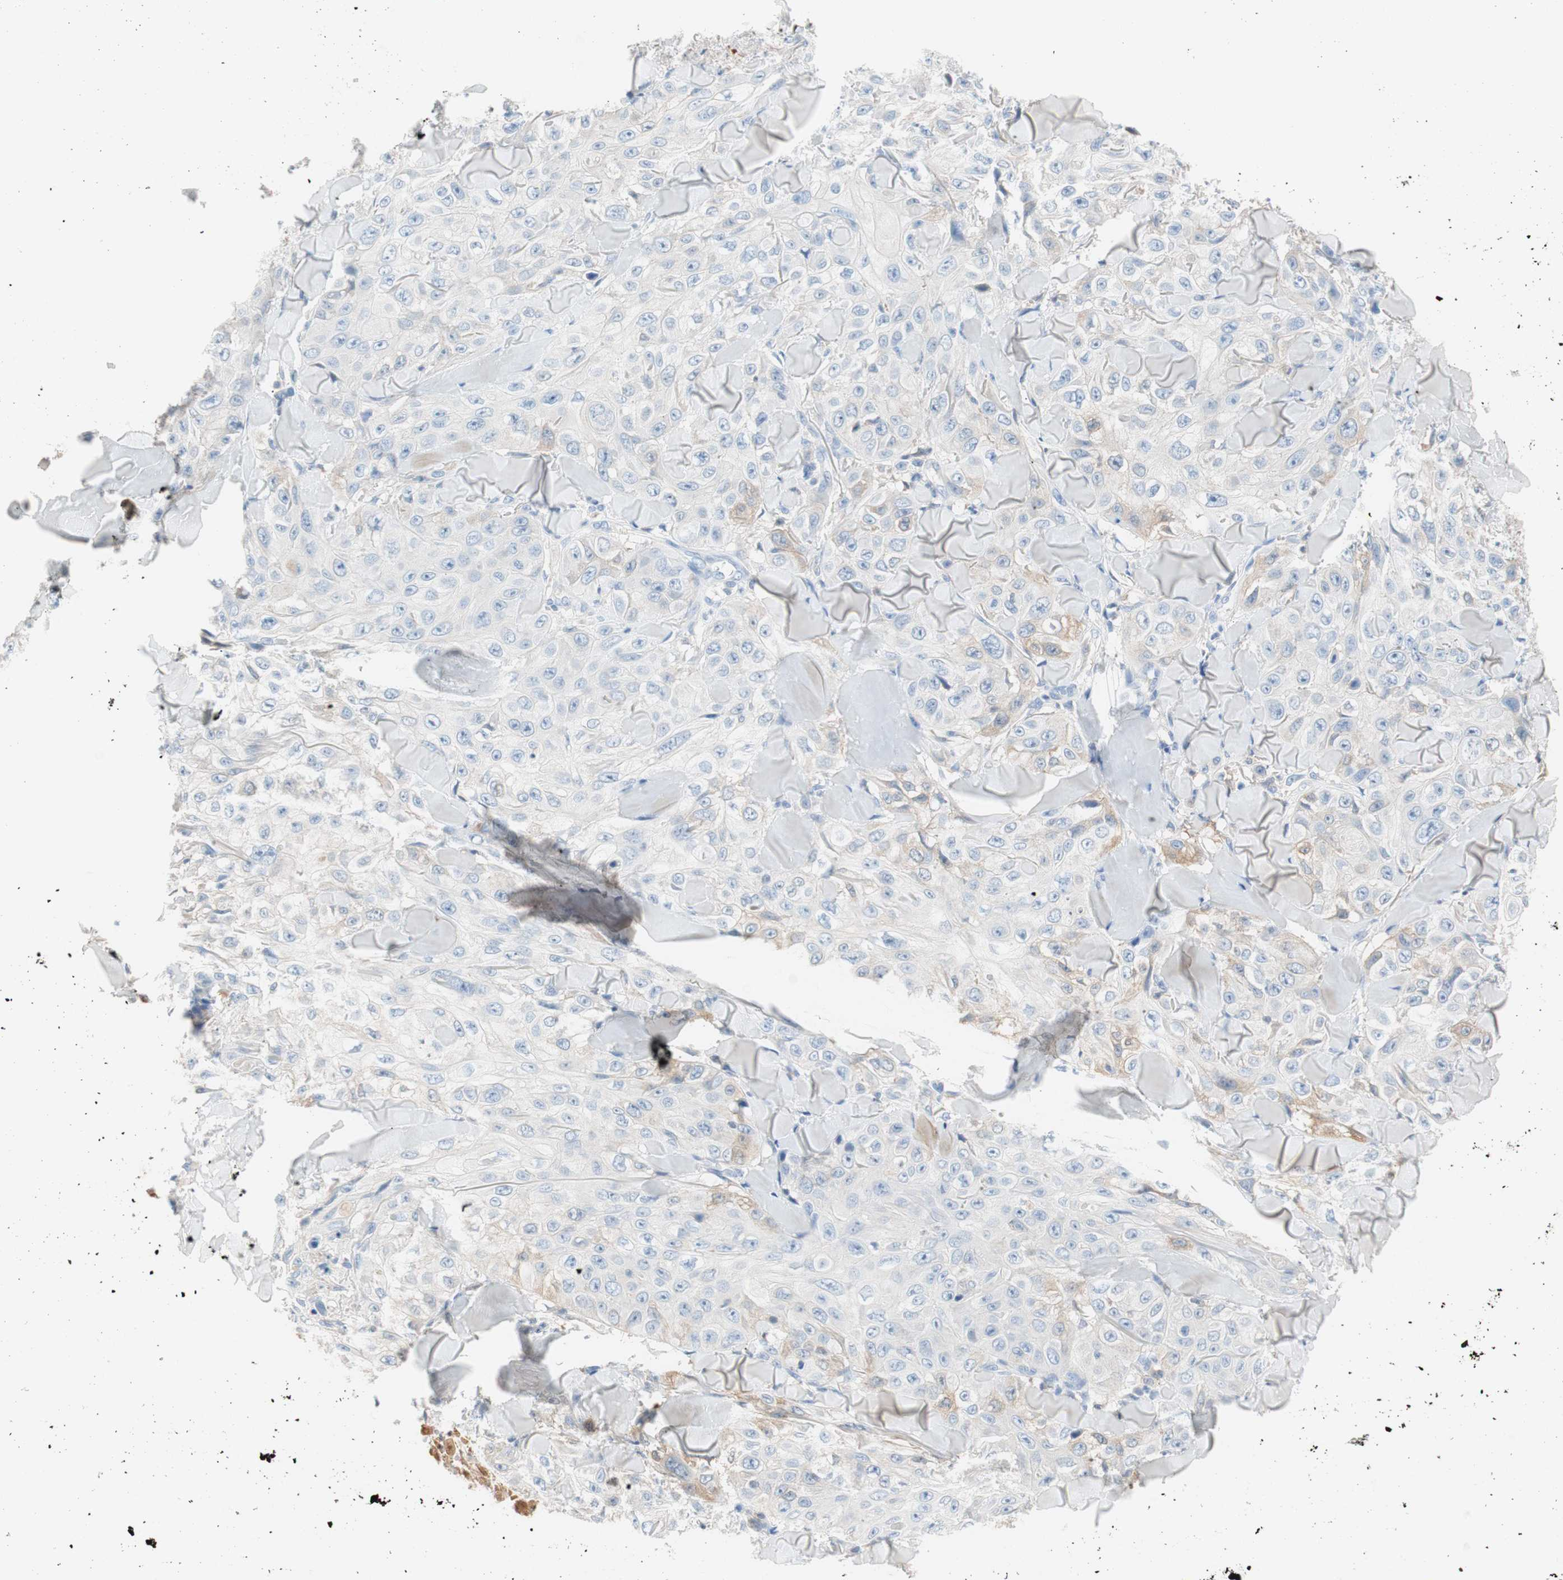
{"staining": {"intensity": "weak", "quantity": "<25%", "location": "cytoplasmic/membranous"}, "tissue": "skin cancer", "cell_type": "Tumor cells", "image_type": "cancer", "snomed": [{"axis": "morphology", "description": "Squamous cell carcinoma, NOS"}, {"axis": "topography", "description": "Skin"}], "caption": "This is an immunohistochemistry (IHC) histopathology image of human skin squamous cell carcinoma. There is no positivity in tumor cells.", "gene": "RBP4", "patient": {"sex": "male", "age": 86}}